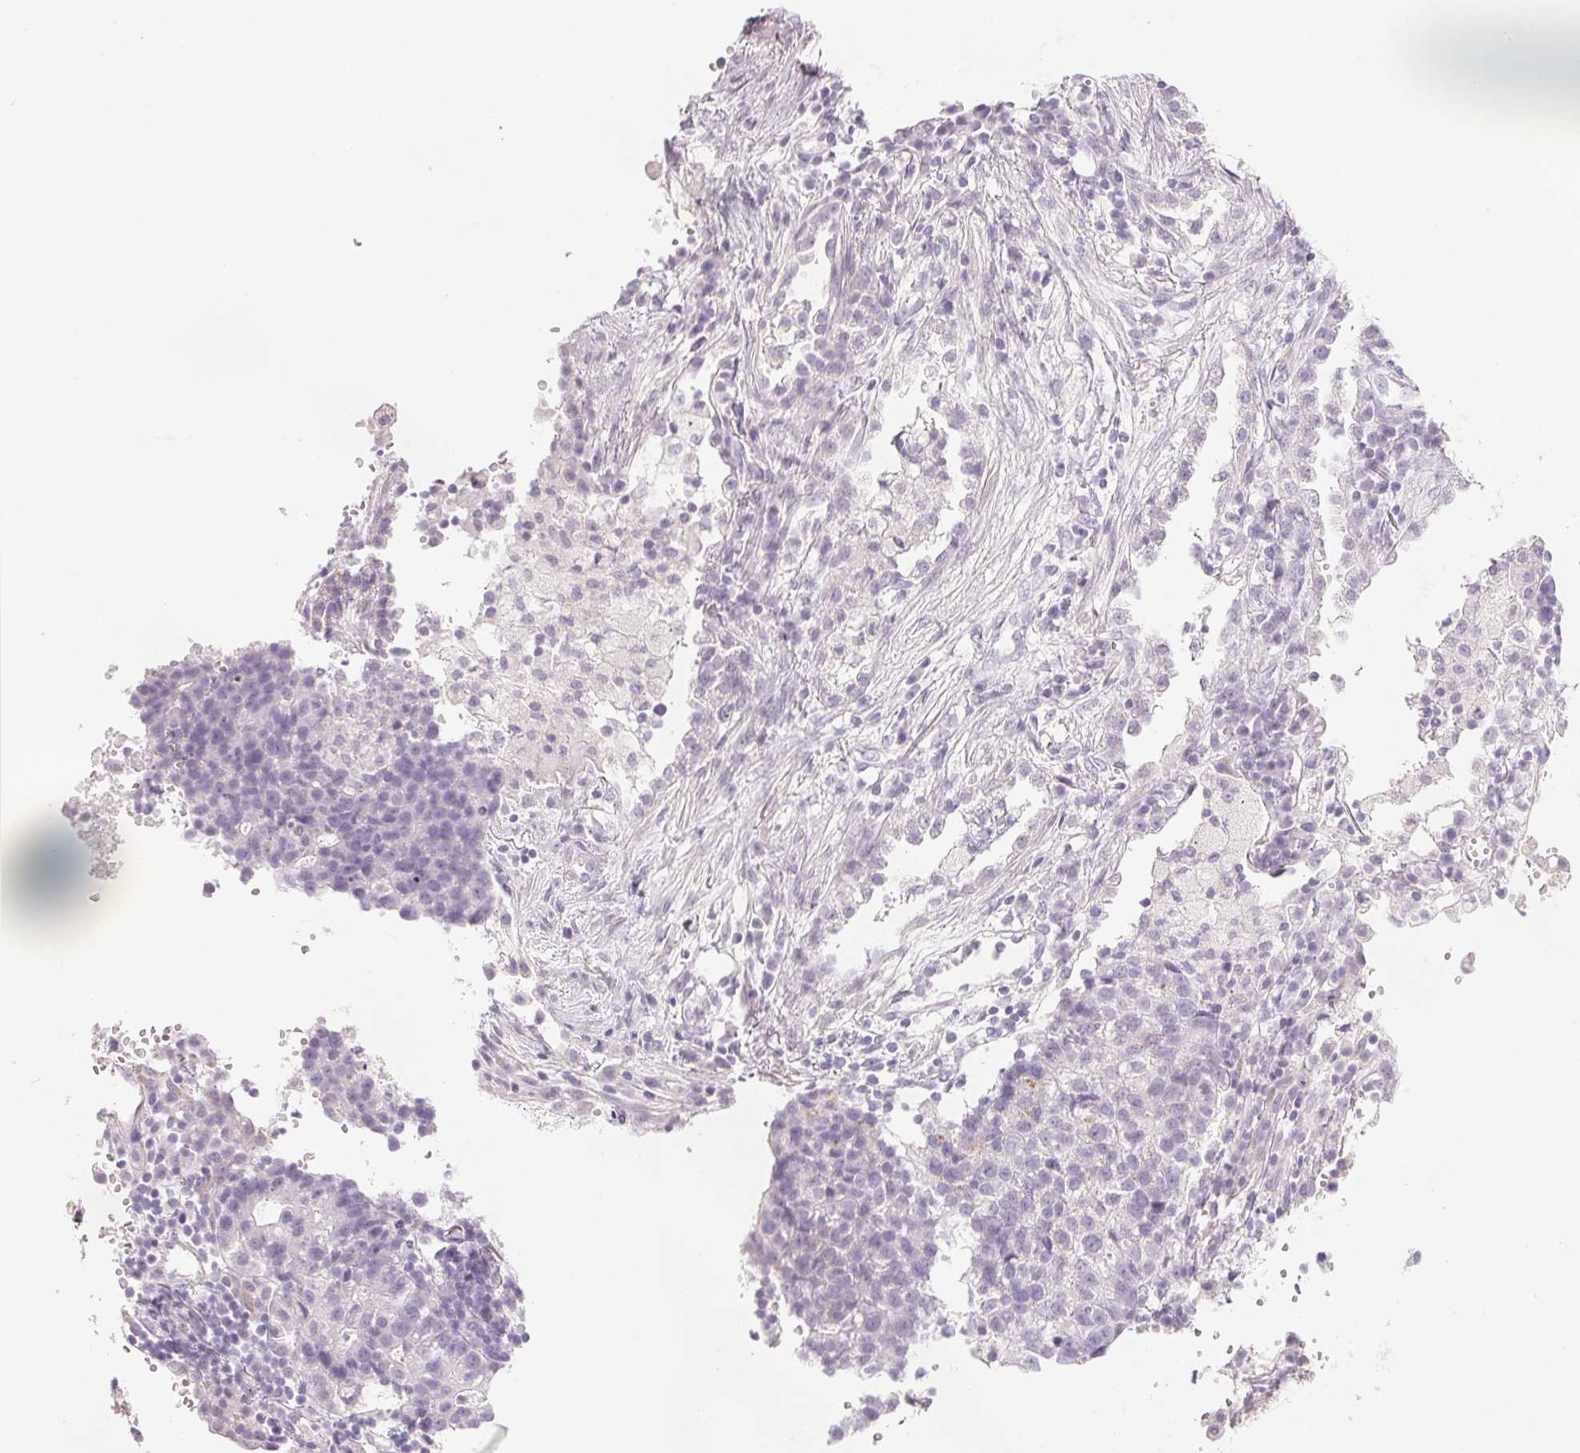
{"staining": {"intensity": "negative", "quantity": "none", "location": "none"}, "tissue": "lung cancer", "cell_type": "Tumor cells", "image_type": "cancer", "snomed": [{"axis": "morphology", "description": "Adenocarcinoma, NOS"}, {"axis": "topography", "description": "Lung"}], "caption": "Immunohistochemistry (IHC) of human lung cancer (adenocarcinoma) shows no positivity in tumor cells. (Stains: DAB immunohistochemistry with hematoxylin counter stain, Microscopy: brightfield microscopy at high magnification).", "gene": "COL7A1", "patient": {"sex": "male", "age": 57}}